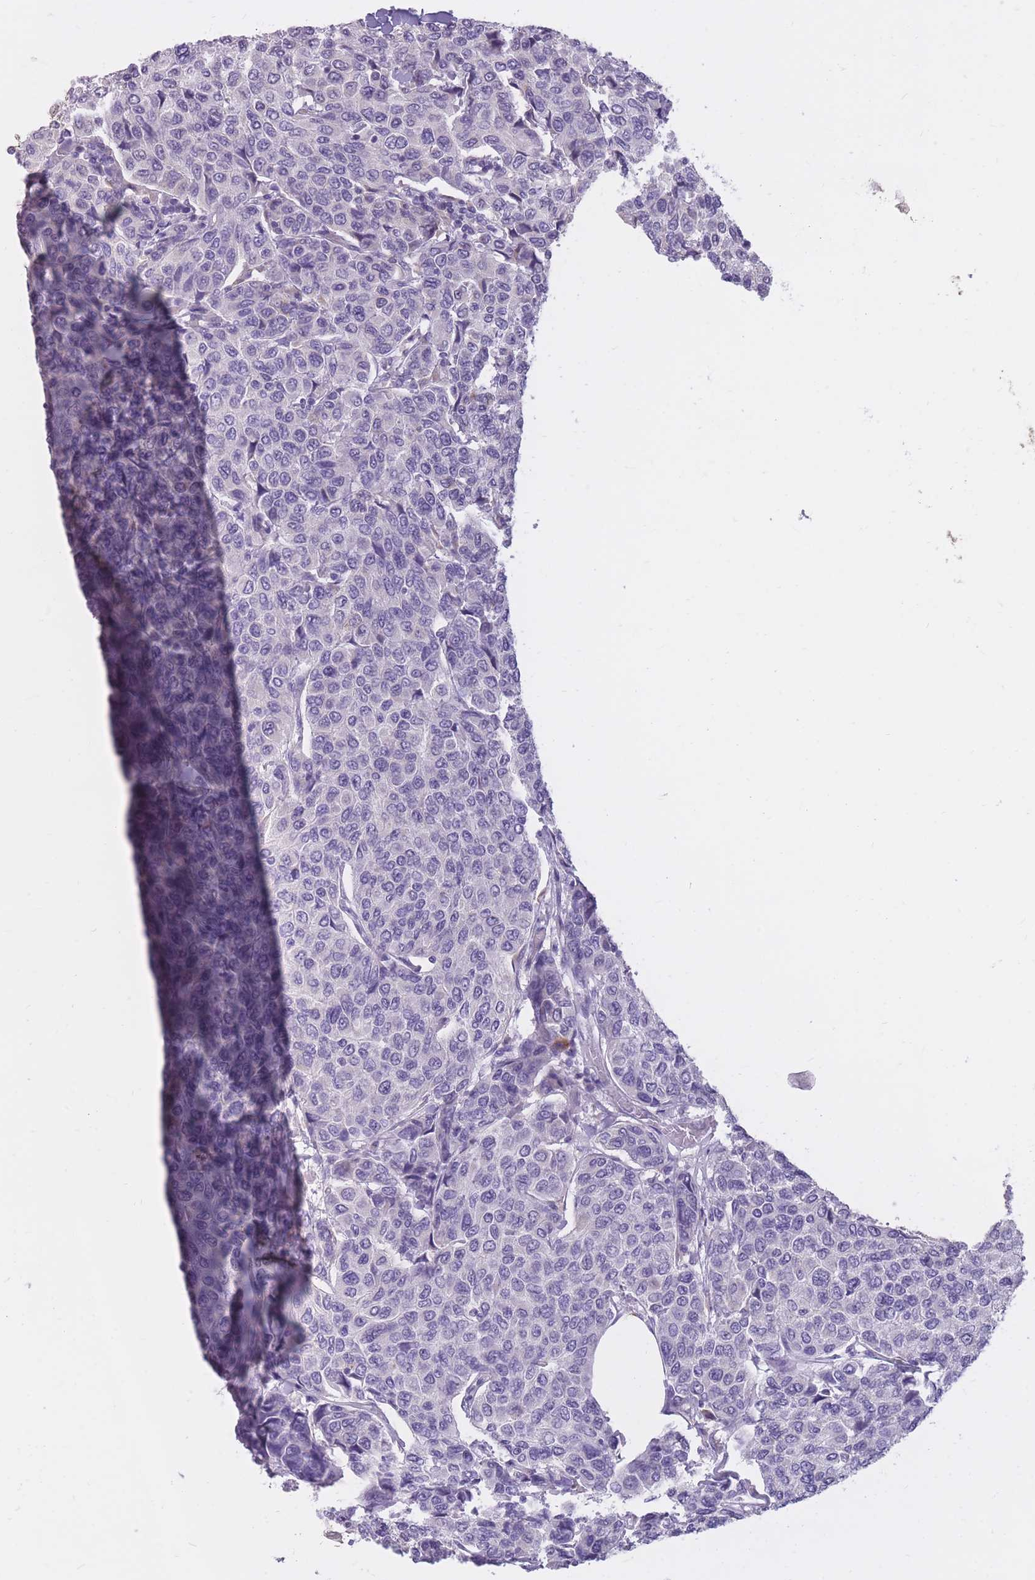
{"staining": {"intensity": "negative", "quantity": "none", "location": "none"}, "tissue": "breast cancer", "cell_type": "Tumor cells", "image_type": "cancer", "snomed": [{"axis": "morphology", "description": "Duct carcinoma"}, {"axis": "topography", "description": "Breast"}], "caption": "High magnification brightfield microscopy of invasive ductal carcinoma (breast) stained with DAB (brown) and counterstained with hematoxylin (blue): tumor cells show no significant positivity. (Immunohistochemistry (ihc), brightfield microscopy, high magnification).", "gene": "RNF170", "patient": {"sex": "female", "age": 55}}